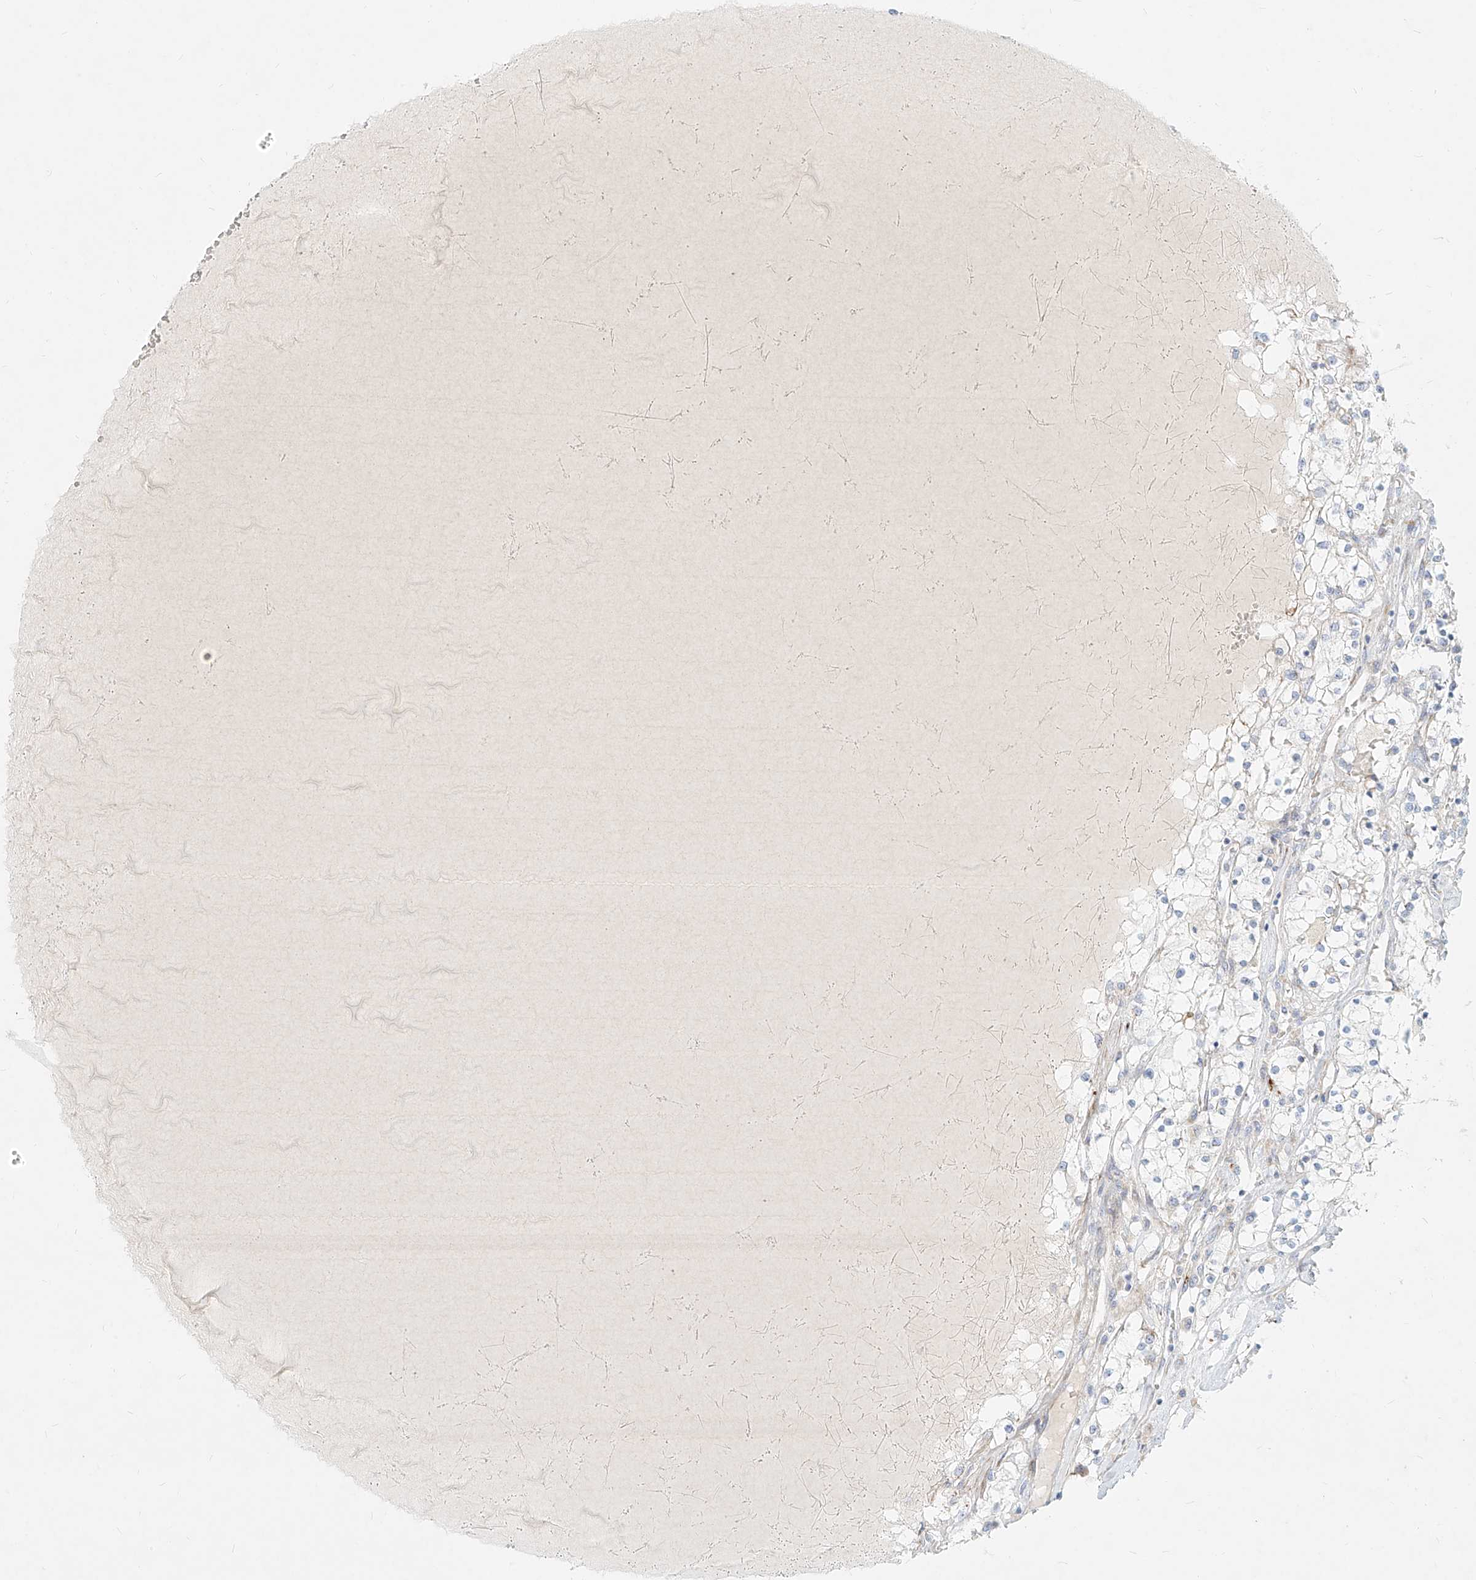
{"staining": {"intensity": "negative", "quantity": "none", "location": "none"}, "tissue": "renal cancer", "cell_type": "Tumor cells", "image_type": "cancer", "snomed": [{"axis": "morphology", "description": "Normal tissue, NOS"}, {"axis": "morphology", "description": "Adenocarcinoma, NOS"}, {"axis": "topography", "description": "Kidney"}], "caption": "Human renal adenocarcinoma stained for a protein using IHC exhibits no expression in tumor cells.", "gene": "MTX2", "patient": {"sex": "male", "age": 68}}